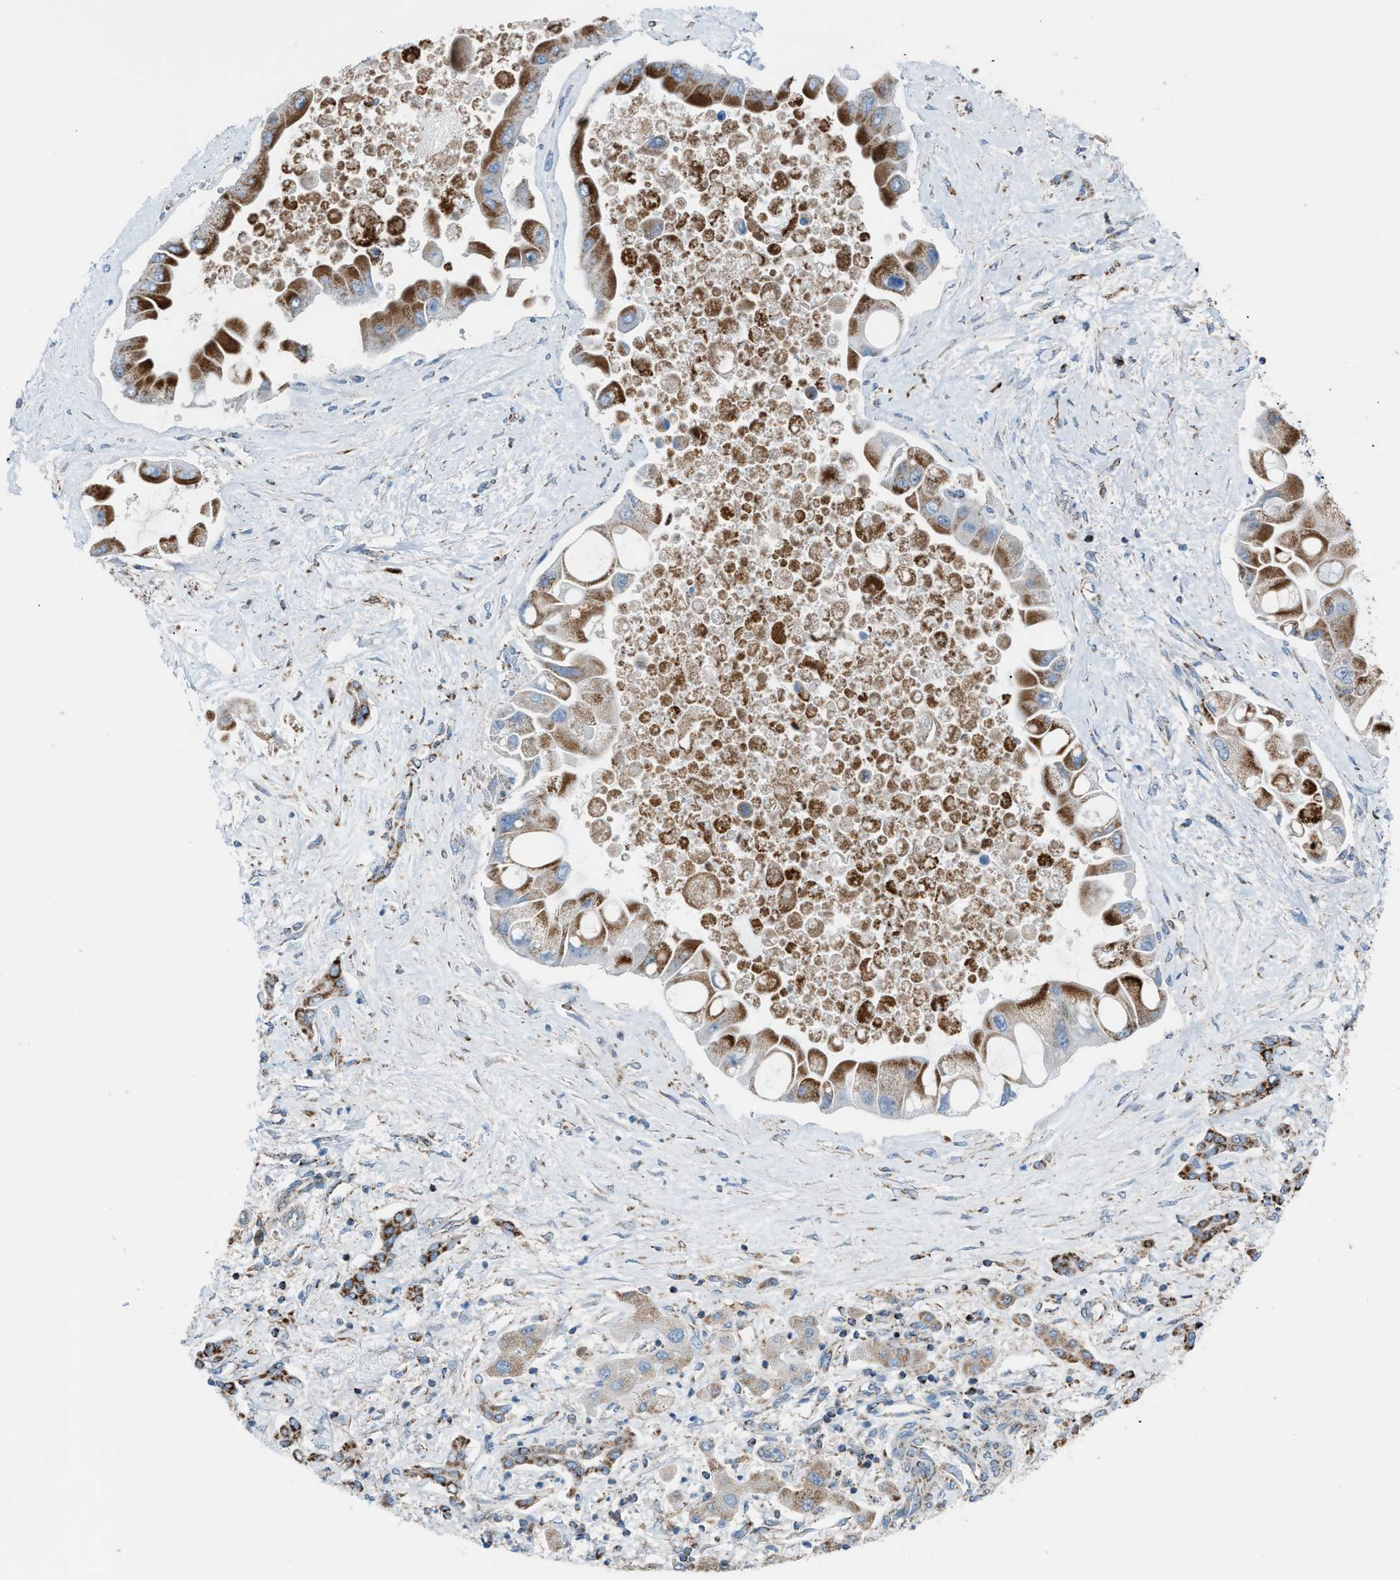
{"staining": {"intensity": "strong", "quantity": ">75%", "location": "cytoplasmic/membranous"}, "tissue": "liver cancer", "cell_type": "Tumor cells", "image_type": "cancer", "snomed": [{"axis": "morphology", "description": "Cholangiocarcinoma"}, {"axis": "topography", "description": "Liver"}], "caption": "Immunohistochemistry of human liver cholangiocarcinoma exhibits high levels of strong cytoplasmic/membranous expression in about >75% of tumor cells.", "gene": "SRM", "patient": {"sex": "male", "age": 50}}